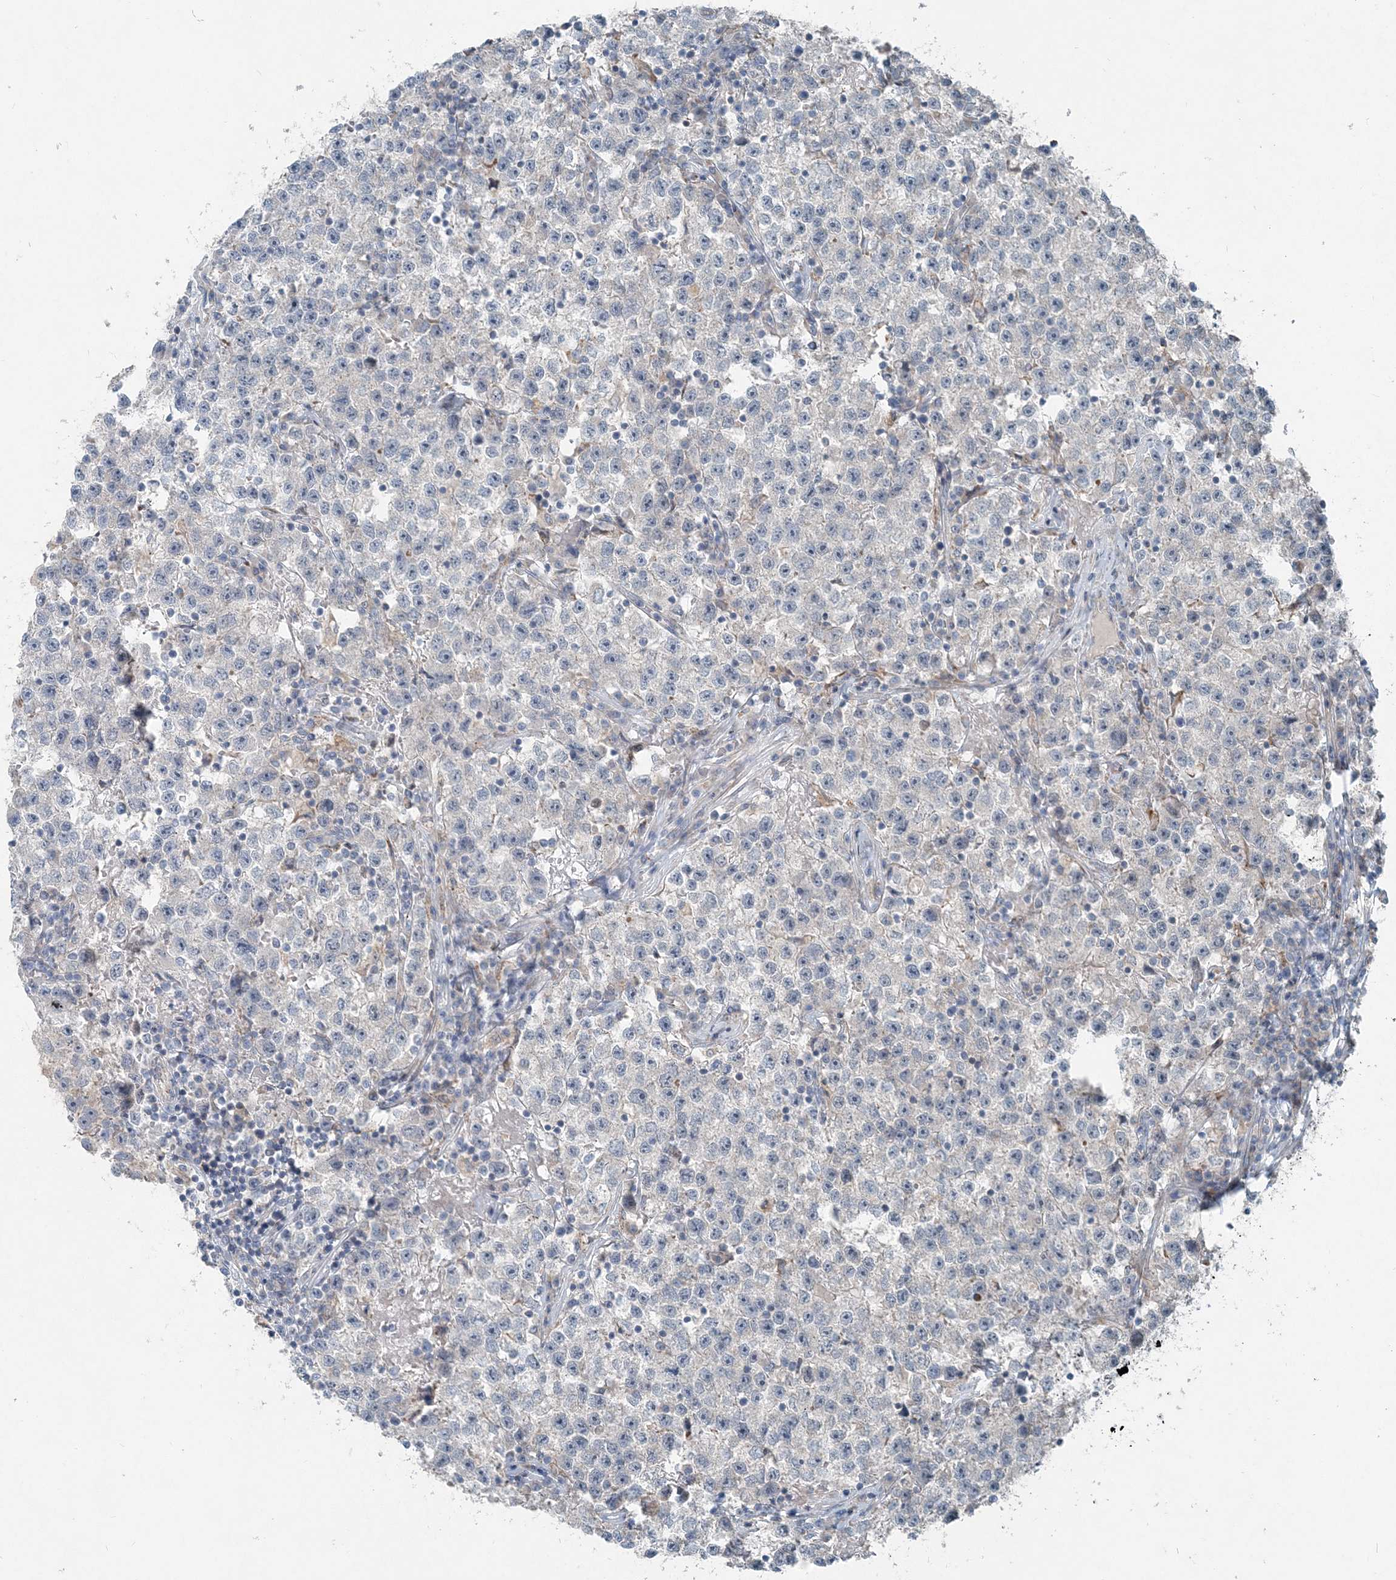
{"staining": {"intensity": "negative", "quantity": "none", "location": "none"}, "tissue": "testis cancer", "cell_type": "Tumor cells", "image_type": "cancer", "snomed": [{"axis": "morphology", "description": "Seminoma, NOS"}, {"axis": "topography", "description": "Testis"}], "caption": "DAB (3,3'-diaminobenzidine) immunohistochemical staining of testis cancer (seminoma) shows no significant staining in tumor cells.", "gene": "INTU", "patient": {"sex": "male", "age": 22}}